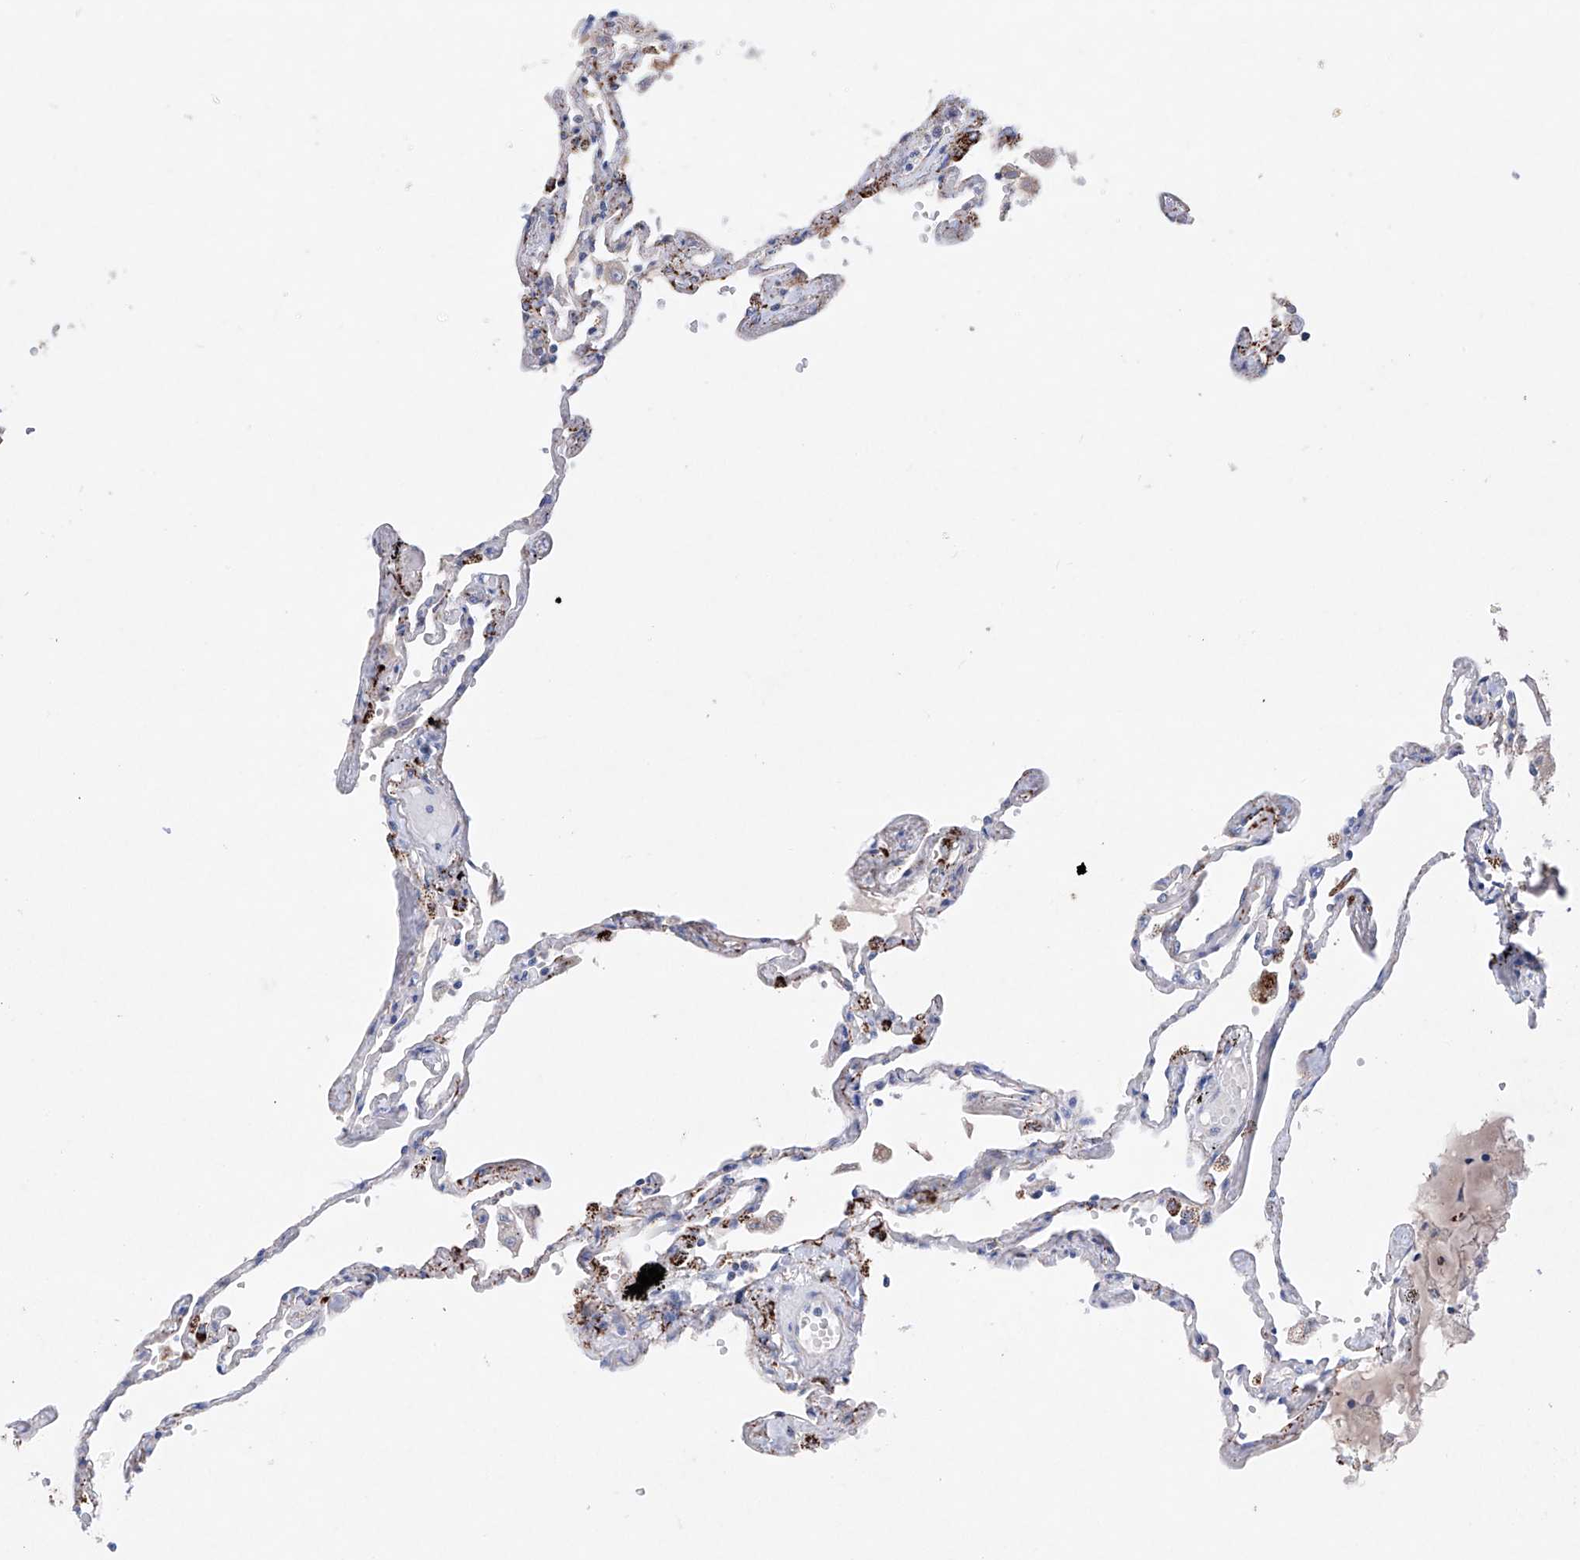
{"staining": {"intensity": "strong", "quantity": "25%-75%", "location": "cytoplasmic/membranous"}, "tissue": "lung", "cell_type": "Alveolar cells", "image_type": "normal", "snomed": [{"axis": "morphology", "description": "Normal tissue, NOS"}, {"axis": "topography", "description": "Lung"}], "caption": "The micrograph demonstrates a brown stain indicating the presence of a protein in the cytoplasmic/membranous of alveolar cells in lung. The staining was performed using DAB (3,3'-diaminobenzidine), with brown indicating positive protein expression. Nuclei are stained blue with hematoxylin.", "gene": "NRROS", "patient": {"sex": "female", "age": 67}}